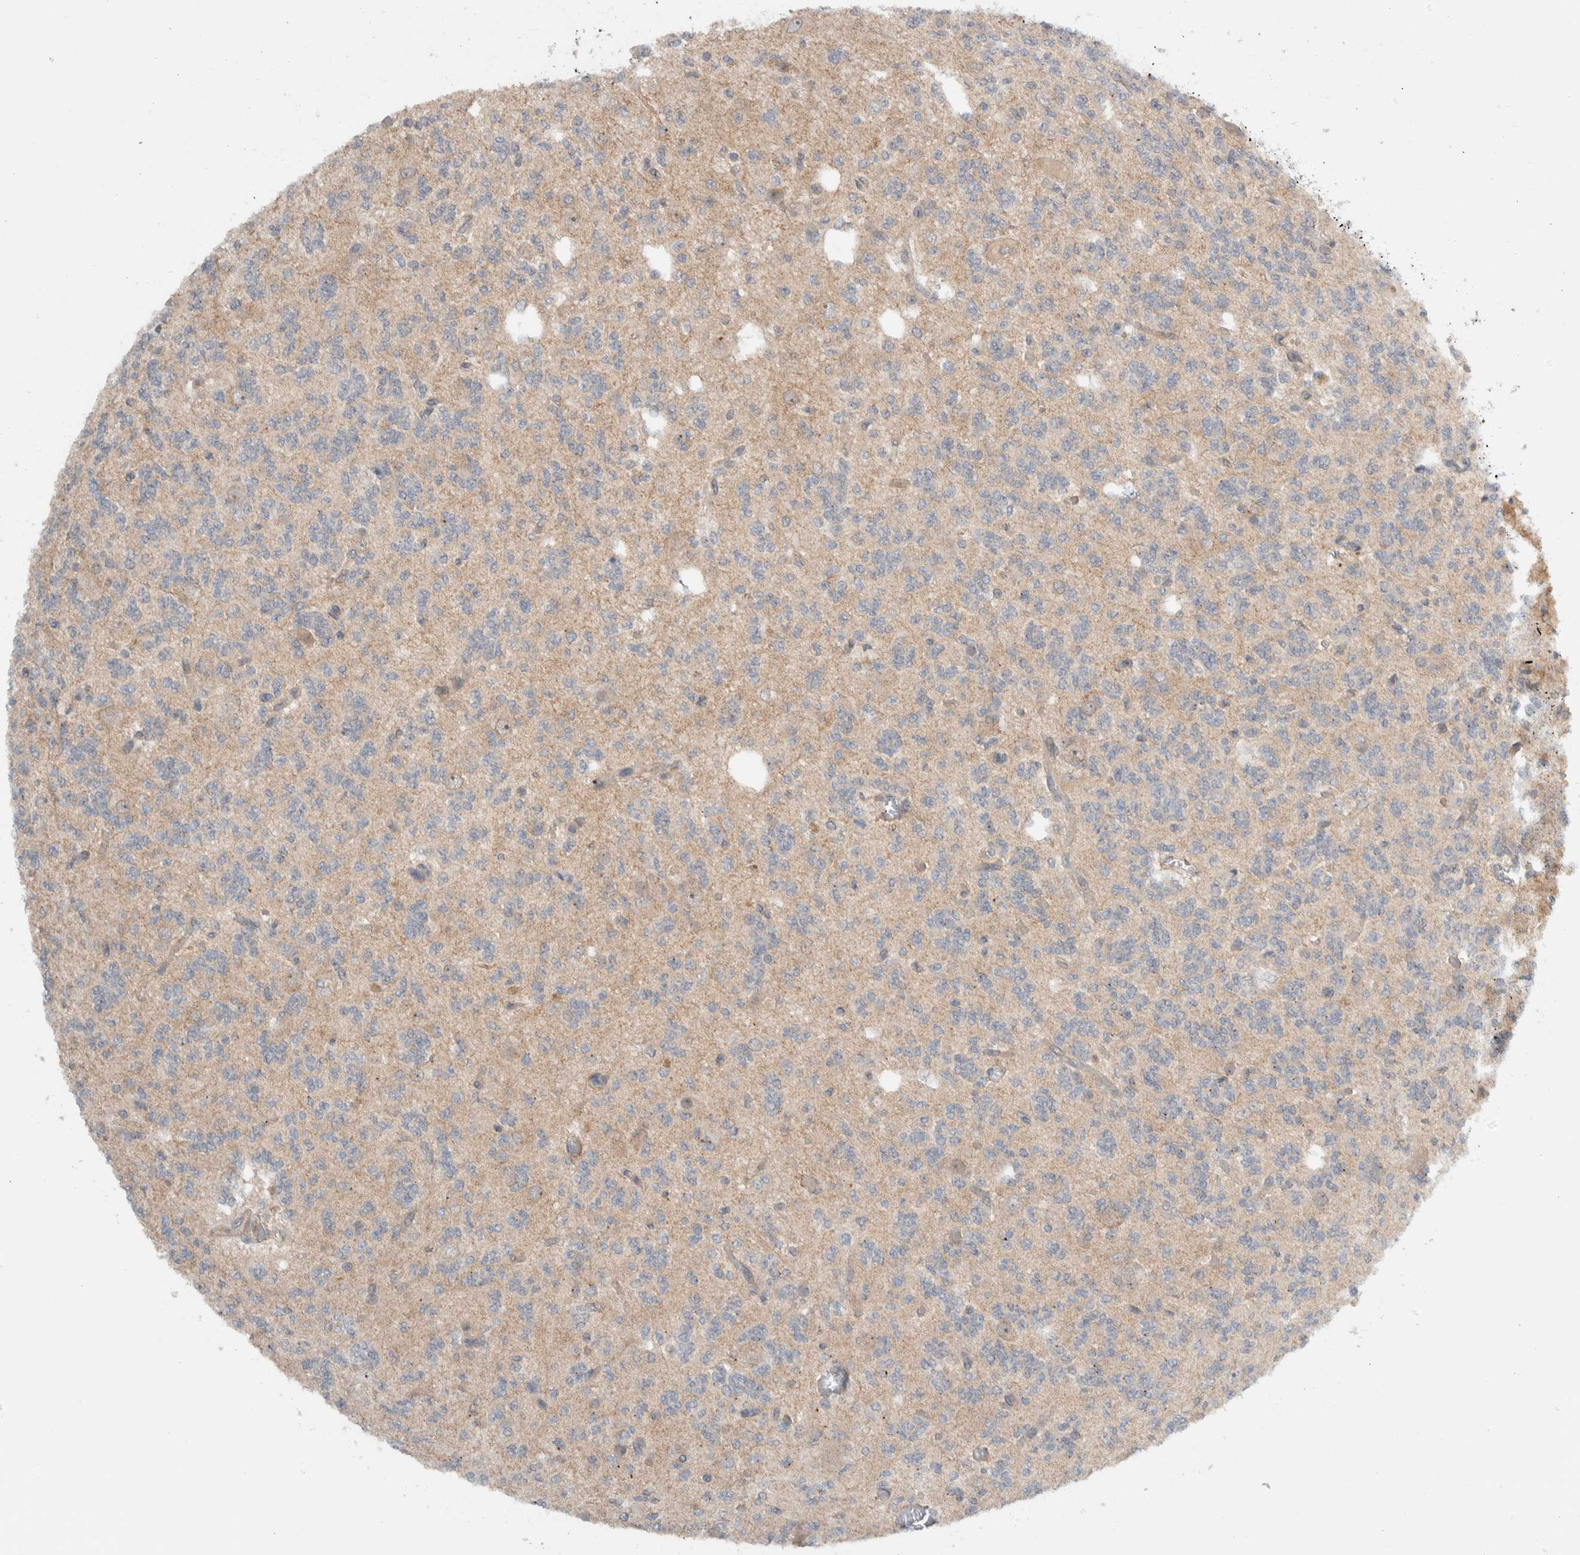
{"staining": {"intensity": "weak", "quantity": ">75%", "location": "cytoplasmic/membranous"}, "tissue": "glioma", "cell_type": "Tumor cells", "image_type": "cancer", "snomed": [{"axis": "morphology", "description": "Glioma, malignant, Low grade"}, {"axis": "topography", "description": "Brain"}], "caption": "Malignant glioma (low-grade) stained with a brown dye shows weak cytoplasmic/membranous positive expression in about >75% of tumor cells.", "gene": "MPRIP", "patient": {"sex": "male", "age": 38}}